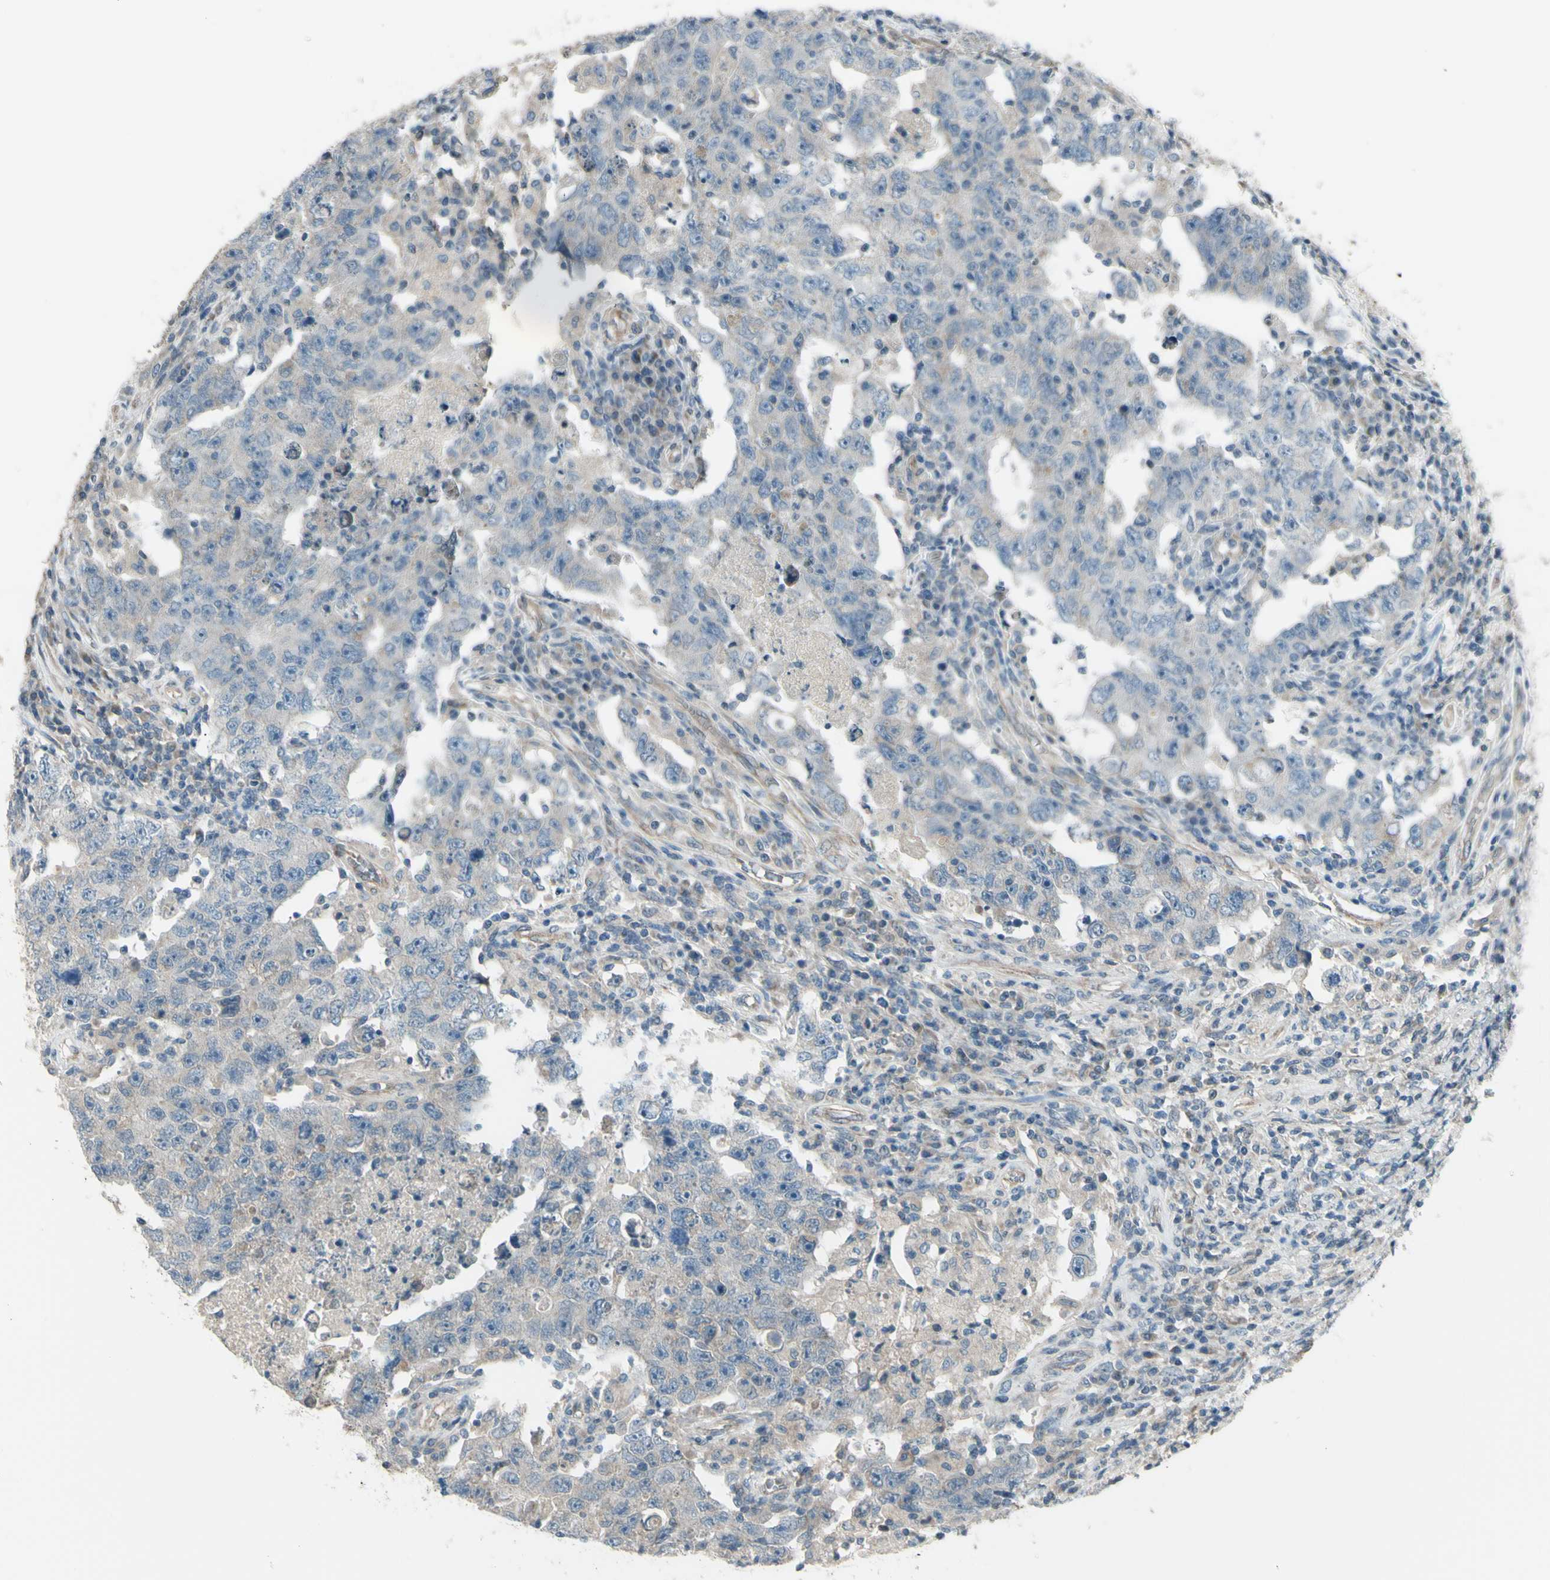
{"staining": {"intensity": "negative", "quantity": "none", "location": "none"}, "tissue": "testis cancer", "cell_type": "Tumor cells", "image_type": "cancer", "snomed": [{"axis": "morphology", "description": "Carcinoma, Embryonal, NOS"}, {"axis": "topography", "description": "Testis"}], "caption": "Immunohistochemical staining of testis embryonal carcinoma demonstrates no significant expression in tumor cells.", "gene": "NAXD", "patient": {"sex": "male", "age": 26}}